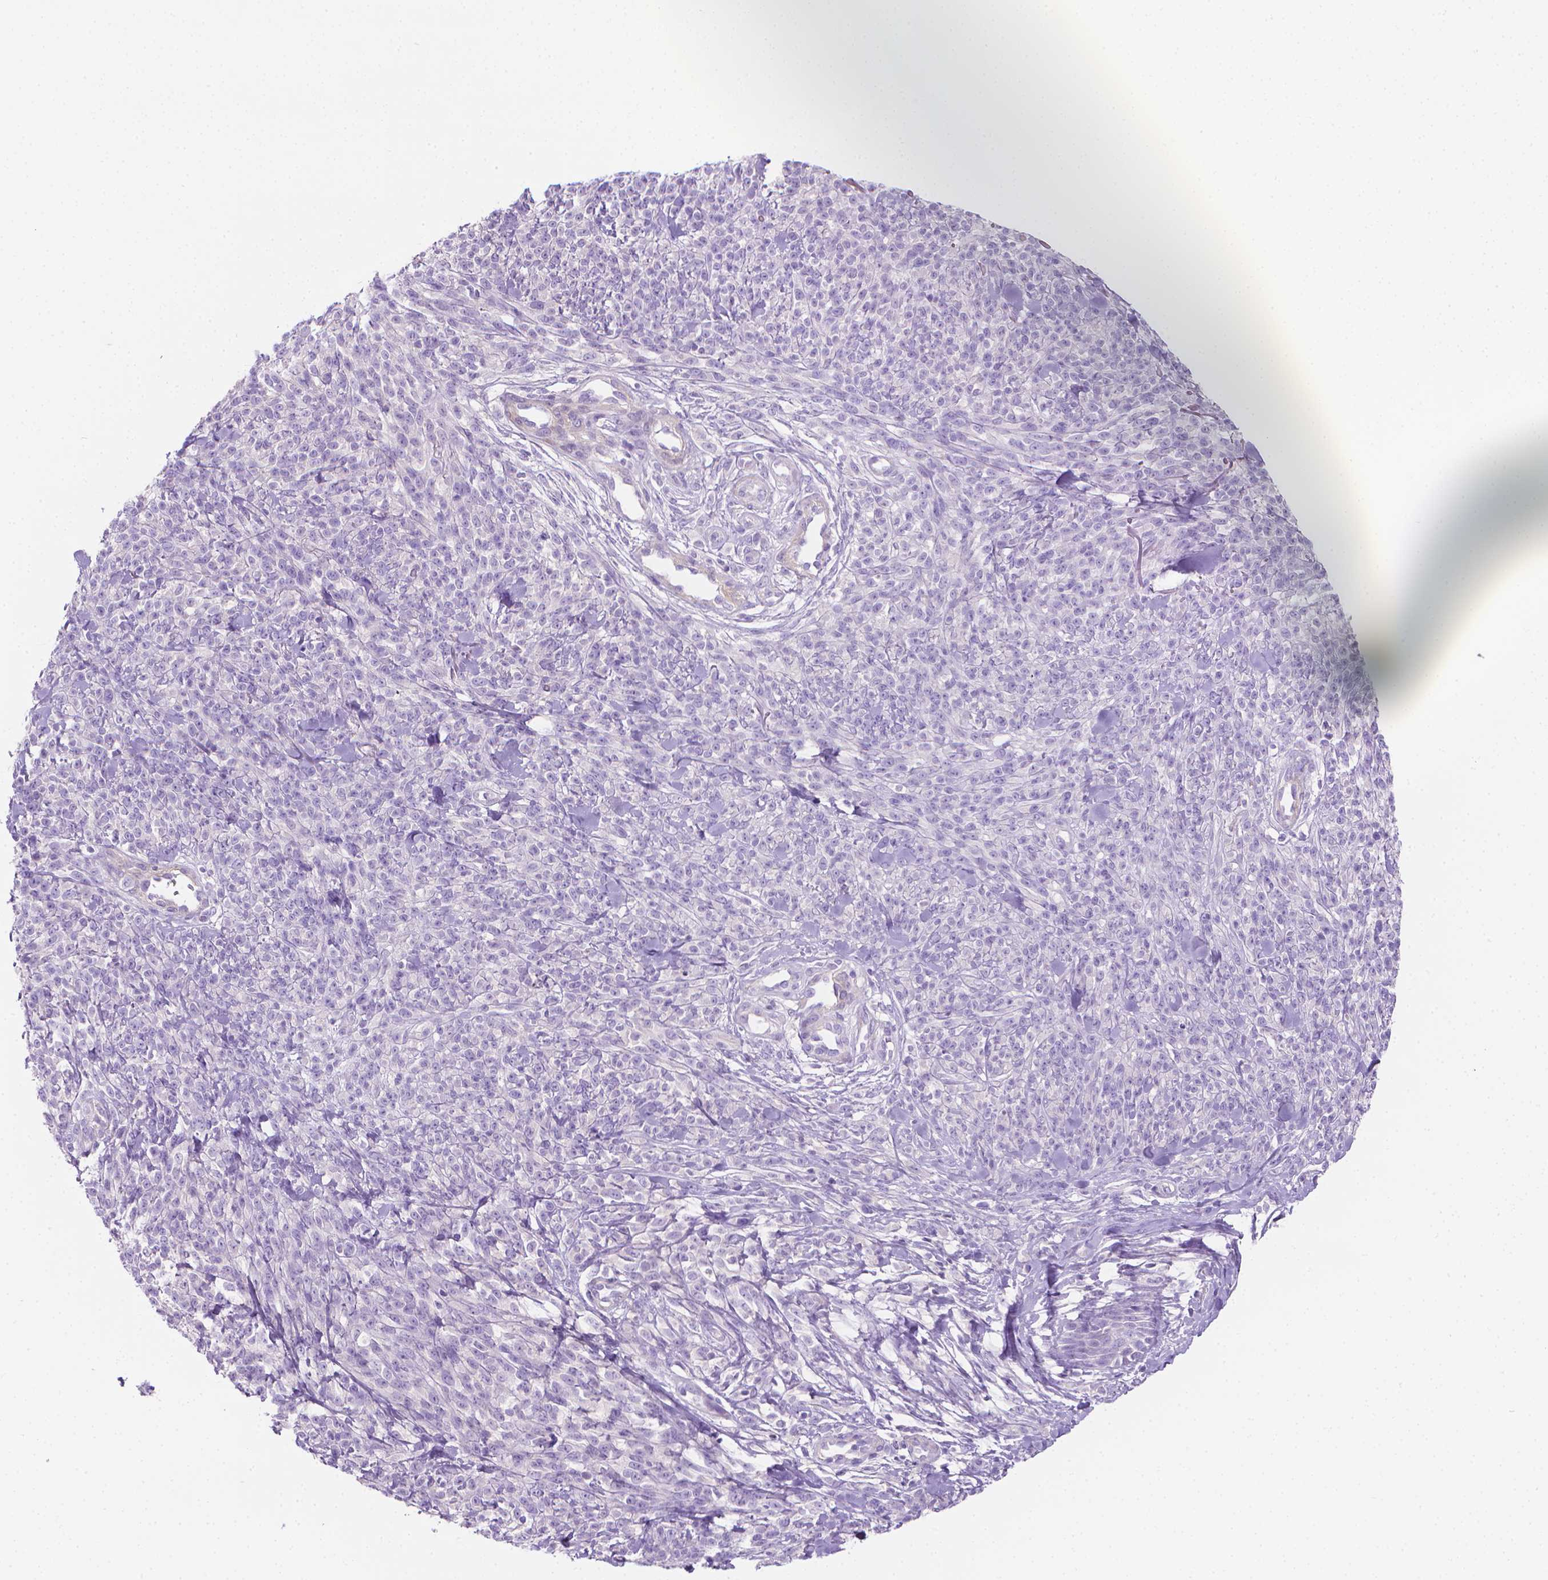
{"staining": {"intensity": "negative", "quantity": "none", "location": "none"}, "tissue": "melanoma", "cell_type": "Tumor cells", "image_type": "cancer", "snomed": [{"axis": "morphology", "description": "Malignant melanoma, NOS"}, {"axis": "topography", "description": "Skin"}, {"axis": "topography", "description": "Skin of trunk"}], "caption": "This histopathology image is of melanoma stained with immunohistochemistry (IHC) to label a protein in brown with the nuclei are counter-stained blue. There is no staining in tumor cells. The staining was performed using DAB (3,3'-diaminobenzidine) to visualize the protein expression in brown, while the nuclei were stained in blue with hematoxylin (Magnification: 20x).", "gene": "FASN", "patient": {"sex": "male", "age": 74}}